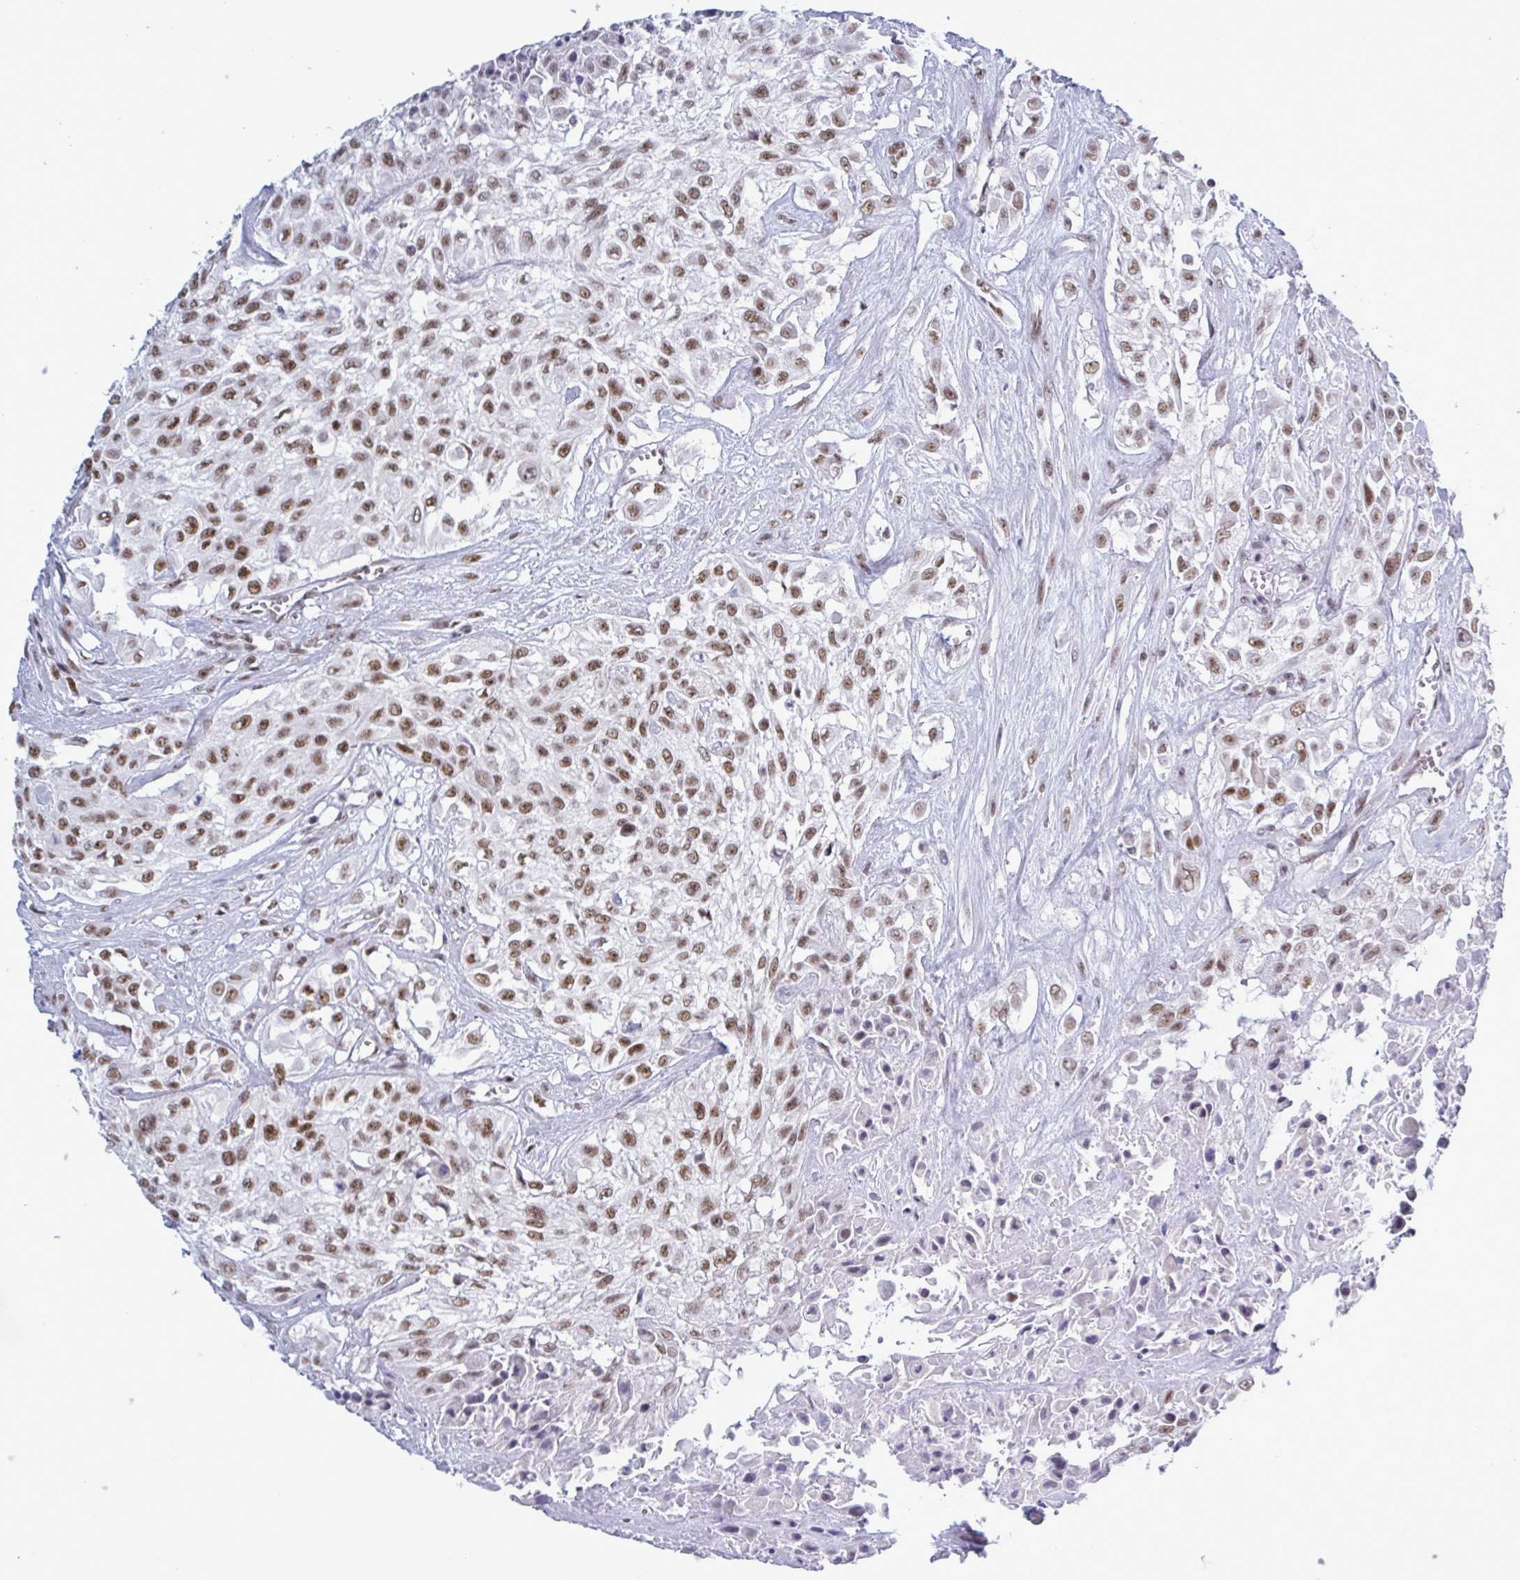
{"staining": {"intensity": "moderate", "quantity": ">75%", "location": "nuclear"}, "tissue": "urothelial cancer", "cell_type": "Tumor cells", "image_type": "cancer", "snomed": [{"axis": "morphology", "description": "Urothelial carcinoma, High grade"}, {"axis": "topography", "description": "Urinary bladder"}], "caption": "IHC (DAB) staining of urothelial carcinoma (high-grade) reveals moderate nuclear protein staining in approximately >75% of tumor cells. (Brightfield microscopy of DAB IHC at high magnification).", "gene": "PPP1R10", "patient": {"sex": "male", "age": 57}}